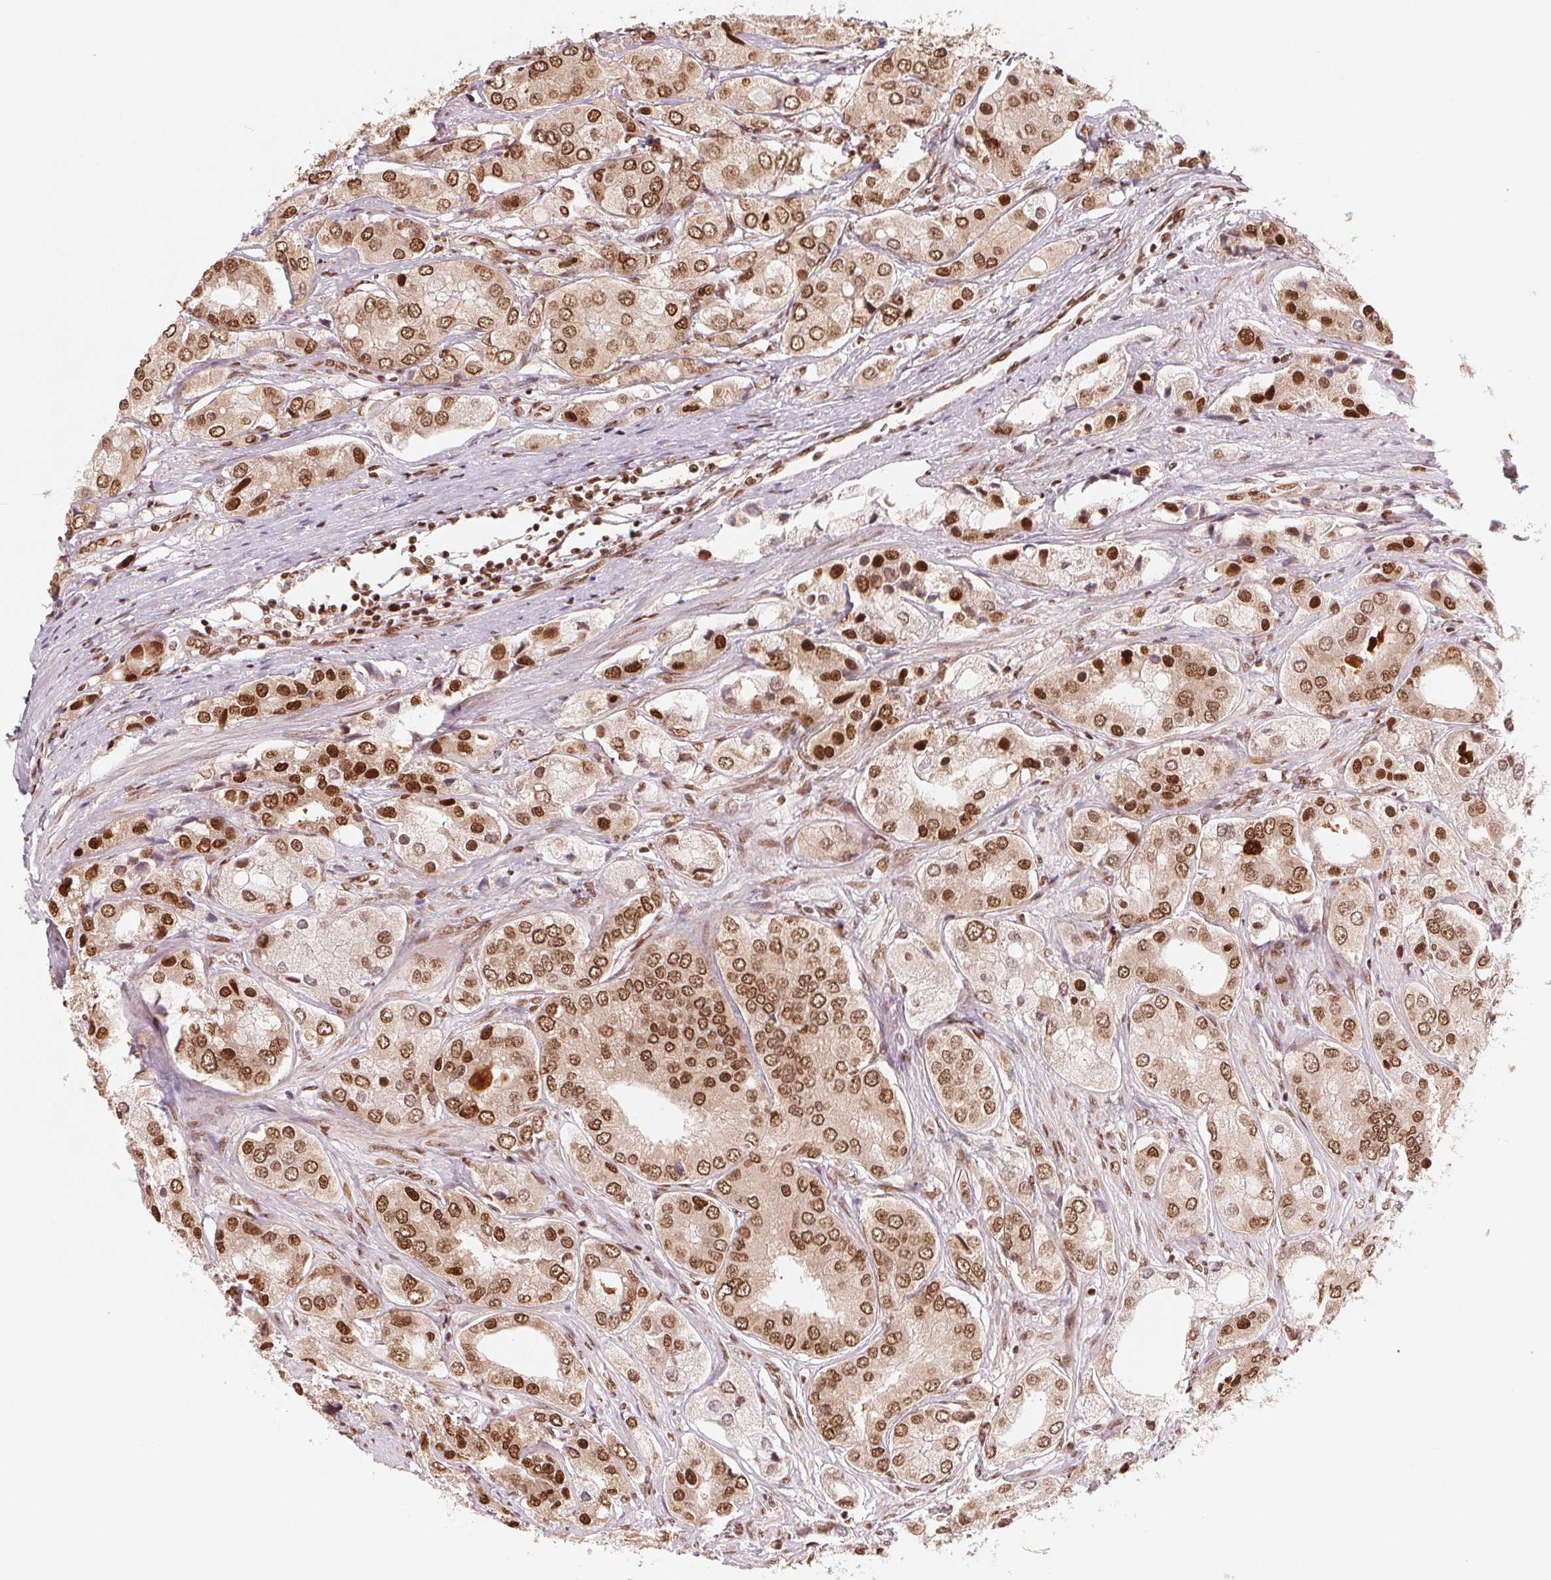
{"staining": {"intensity": "moderate", "quantity": ">75%", "location": "nuclear"}, "tissue": "prostate cancer", "cell_type": "Tumor cells", "image_type": "cancer", "snomed": [{"axis": "morphology", "description": "Adenocarcinoma, Low grade"}, {"axis": "topography", "description": "Prostate"}], "caption": "A brown stain highlights moderate nuclear expression of a protein in human prostate cancer (adenocarcinoma (low-grade)) tumor cells.", "gene": "TTLL9", "patient": {"sex": "male", "age": 69}}